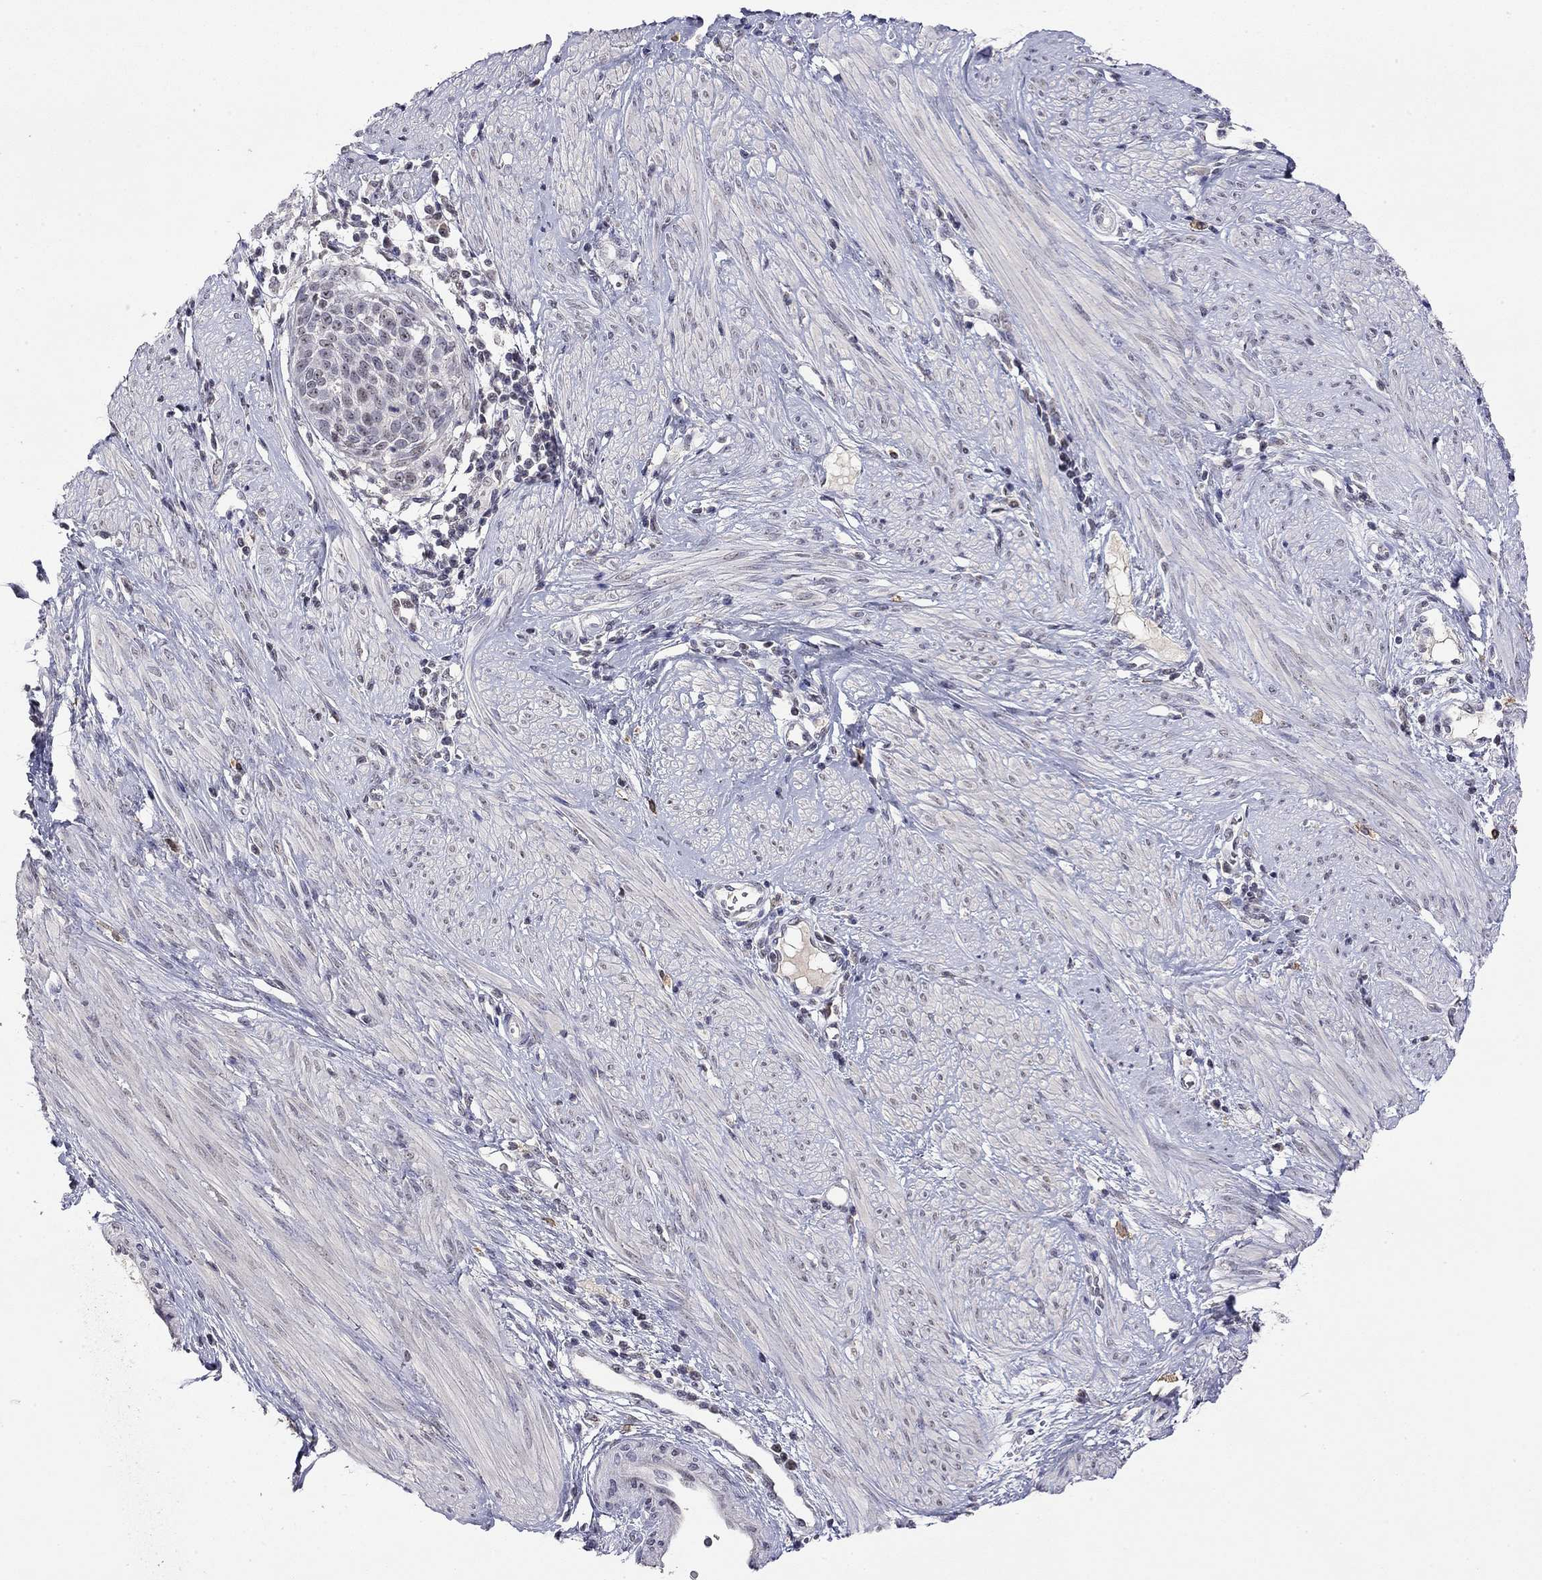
{"staining": {"intensity": "negative", "quantity": "none", "location": "none"}, "tissue": "cervical cancer", "cell_type": "Tumor cells", "image_type": "cancer", "snomed": [{"axis": "morphology", "description": "Squamous cell carcinoma, NOS"}, {"axis": "topography", "description": "Cervix"}], "caption": "DAB immunohistochemical staining of cervical cancer (squamous cell carcinoma) exhibits no significant staining in tumor cells.", "gene": "WNK3", "patient": {"sex": "female", "age": 39}}